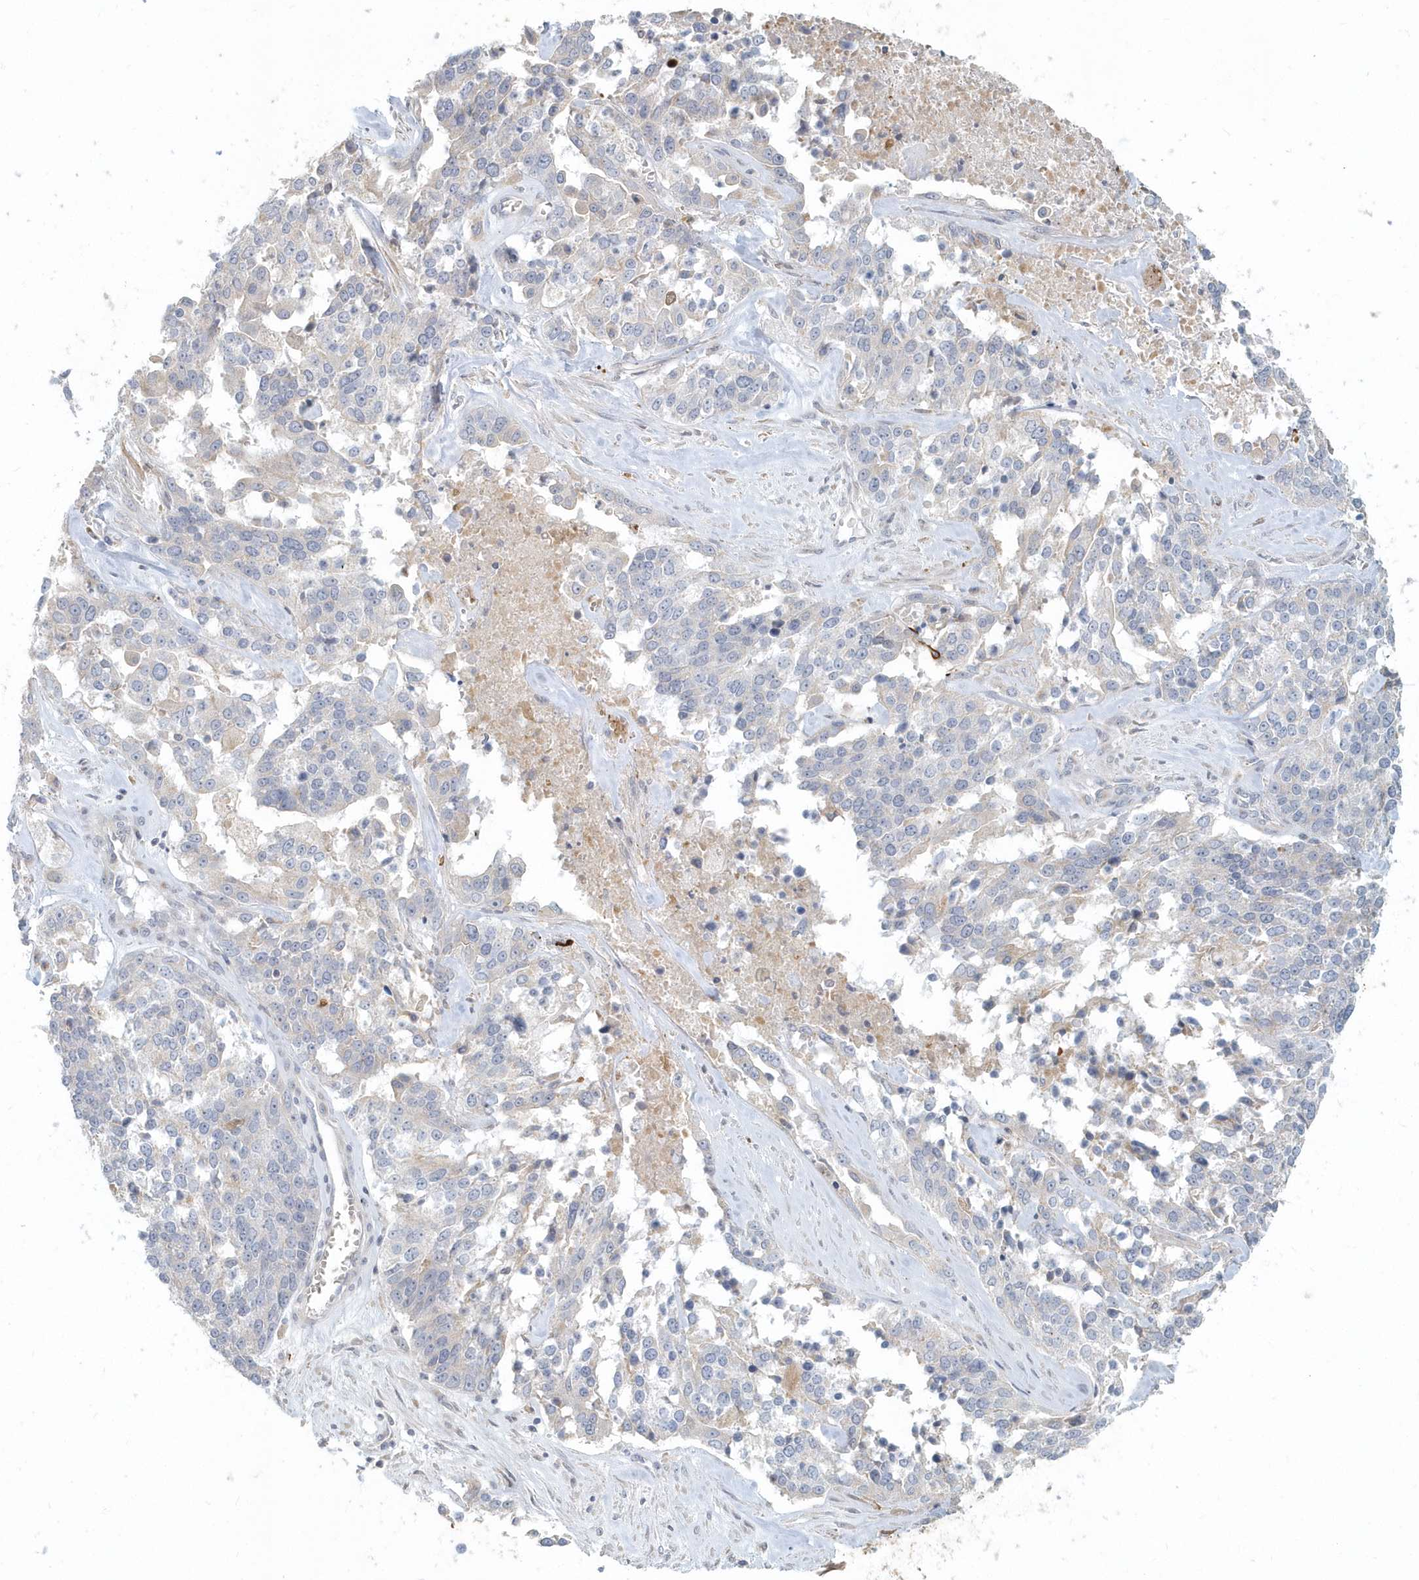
{"staining": {"intensity": "negative", "quantity": "none", "location": "none"}, "tissue": "ovarian cancer", "cell_type": "Tumor cells", "image_type": "cancer", "snomed": [{"axis": "morphology", "description": "Cystadenocarcinoma, serous, NOS"}, {"axis": "topography", "description": "Ovary"}], "caption": "A high-resolution histopathology image shows immunohistochemistry (IHC) staining of ovarian serous cystadenocarcinoma, which exhibits no significant staining in tumor cells.", "gene": "NAPB", "patient": {"sex": "female", "age": 44}}